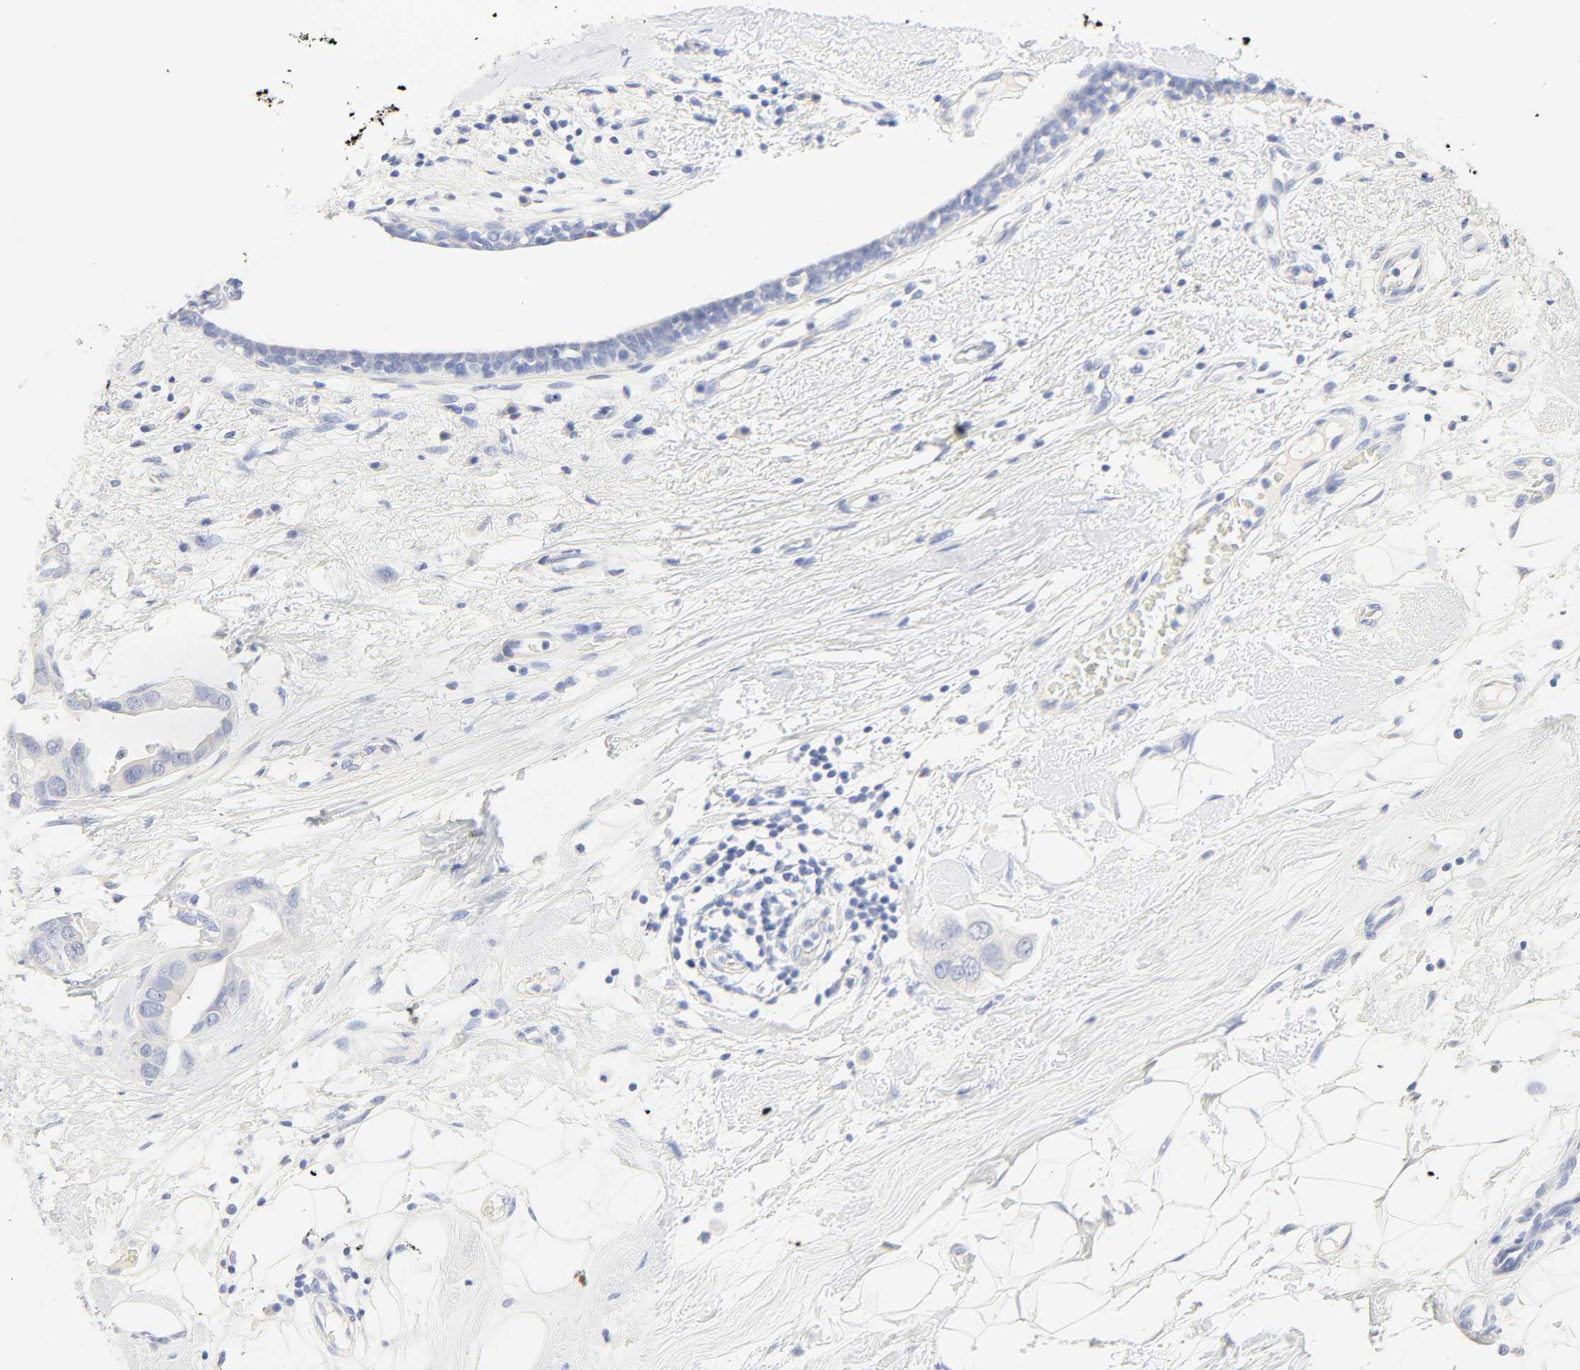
{"staining": {"intensity": "negative", "quantity": "none", "location": "none"}, "tissue": "breast cancer", "cell_type": "Tumor cells", "image_type": "cancer", "snomed": [{"axis": "morphology", "description": "Duct carcinoma"}, {"axis": "topography", "description": "Breast"}], "caption": "There is no significant expression in tumor cells of invasive ductal carcinoma (breast). (DAB (3,3'-diaminobenzidine) immunohistochemistry visualized using brightfield microscopy, high magnification).", "gene": "SLCO1B3", "patient": {"sex": "female", "age": 40}}